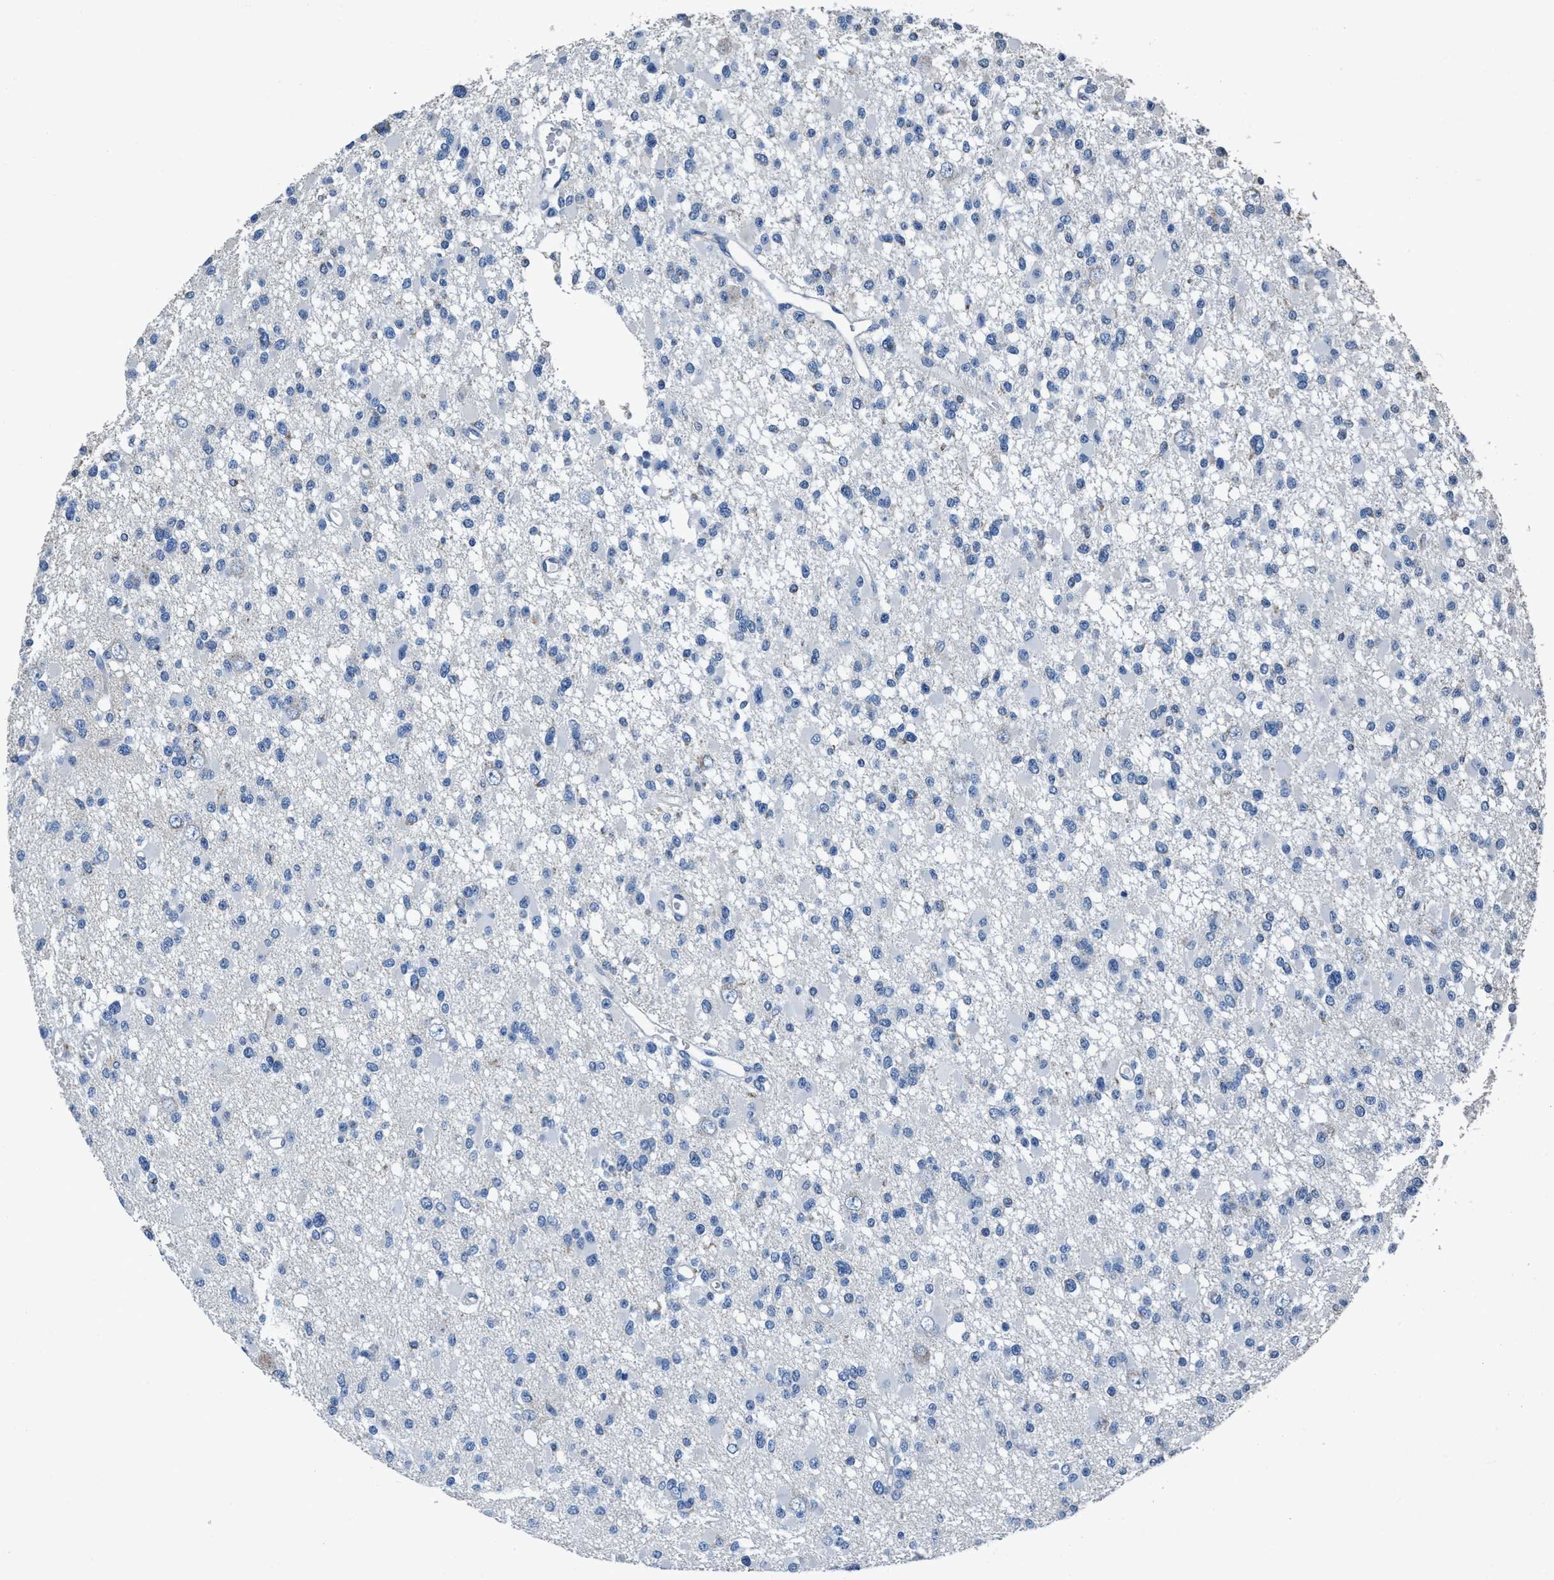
{"staining": {"intensity": "negative", "quantity": "none", "location": "none"}, "tissue": "glioma", "cell_type": "Tumor cells", "image_type": "cancer", "snomed": [{"axis": "morphology", "description": "Glioma, malignant, Low grade"}, {"axis": "topography", "description": "Brain"}], "caption": "Tumor cells are negative for brown protein staining in glioma.", "gene": "ANKFN1", "patient": {"sex": "female", "age": 22}}